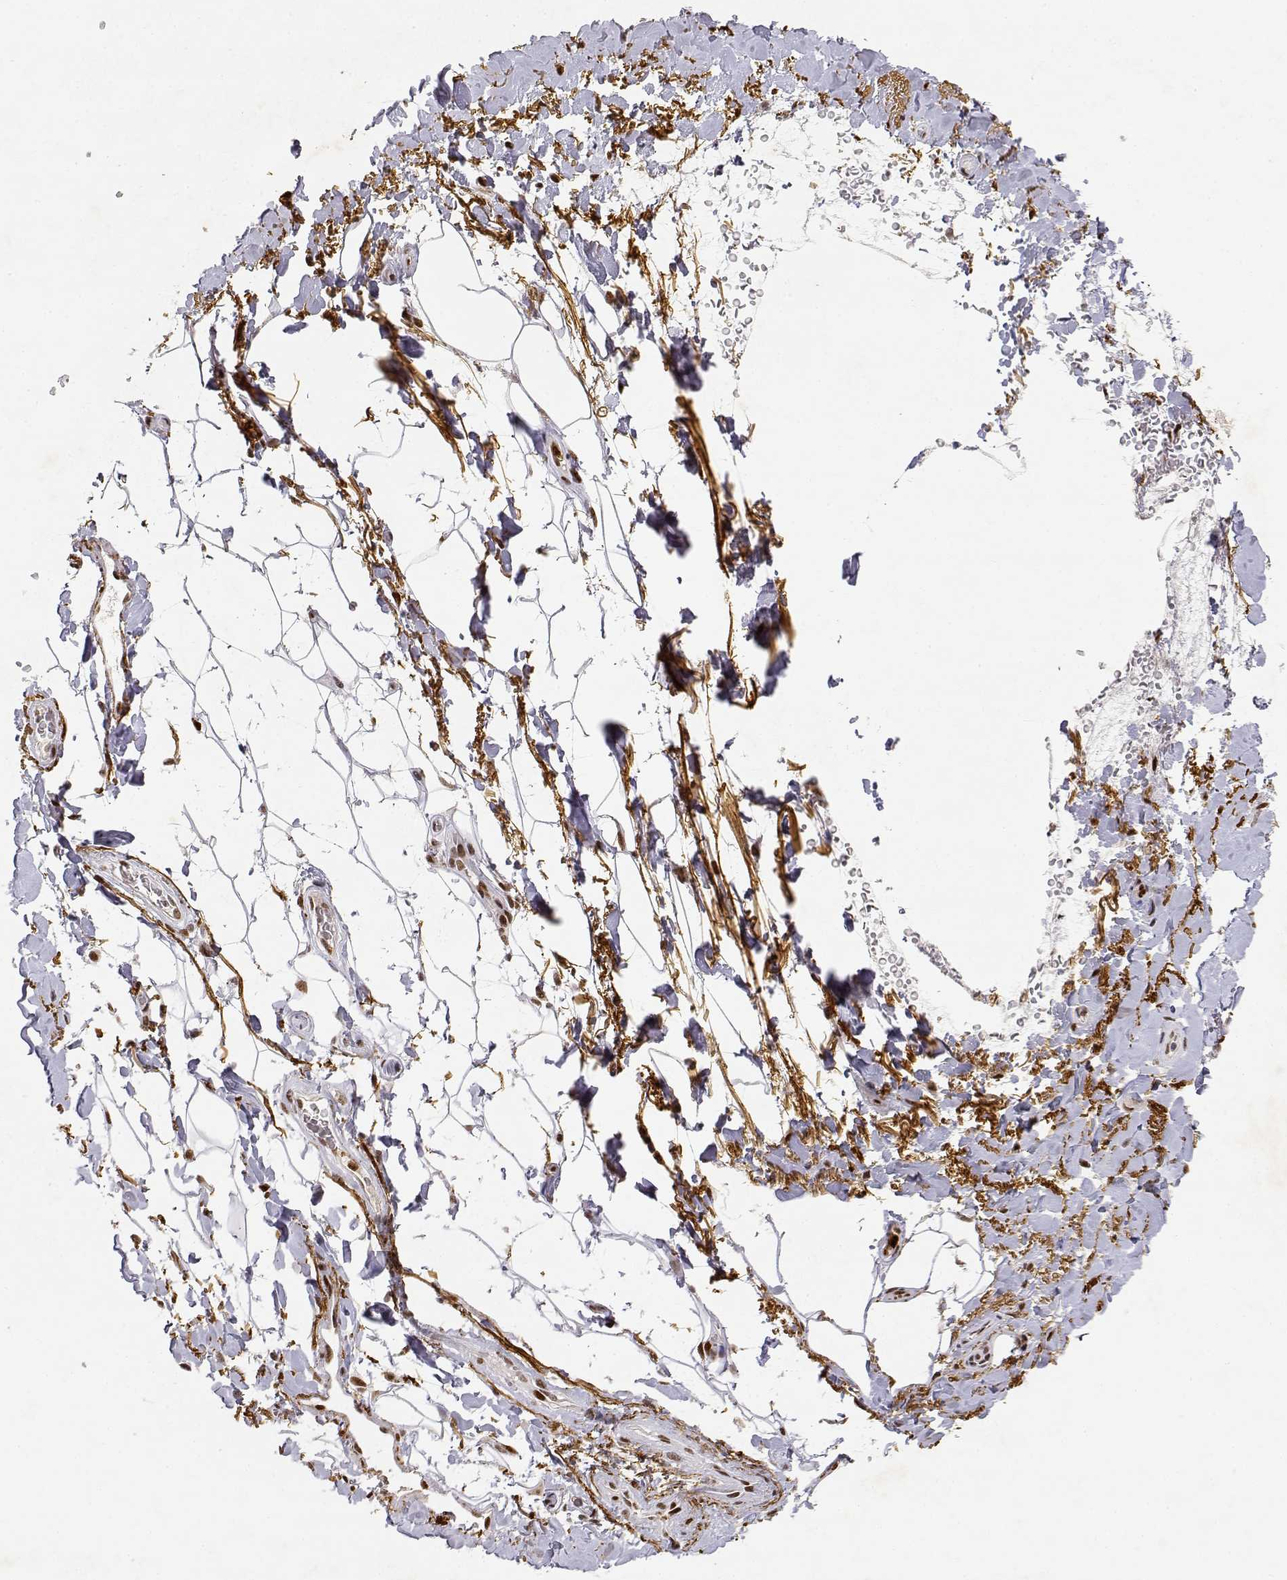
{"staining": {"intensity": "negative", "quantity": "none", "location": "none"}, "tissue": "adipose tissue", "cell_type": "Adipocytes", "image_type": "normal", "snomed": [{"axis": "morphology", "description": "Normal tissue, NOS"}, {"axis": "topography", "description": "Anal"}, {"axis": "topography", "description": "Peripheral nerve tissue"}], "caption": "Micrograph shows no protein expression in adipocytes of benign adipose tissue. (Immunohistochemistry, brightfield microscopy, high magnification).", "gene": "RSF1", "patient": {"sex": "male", "age": 53}}